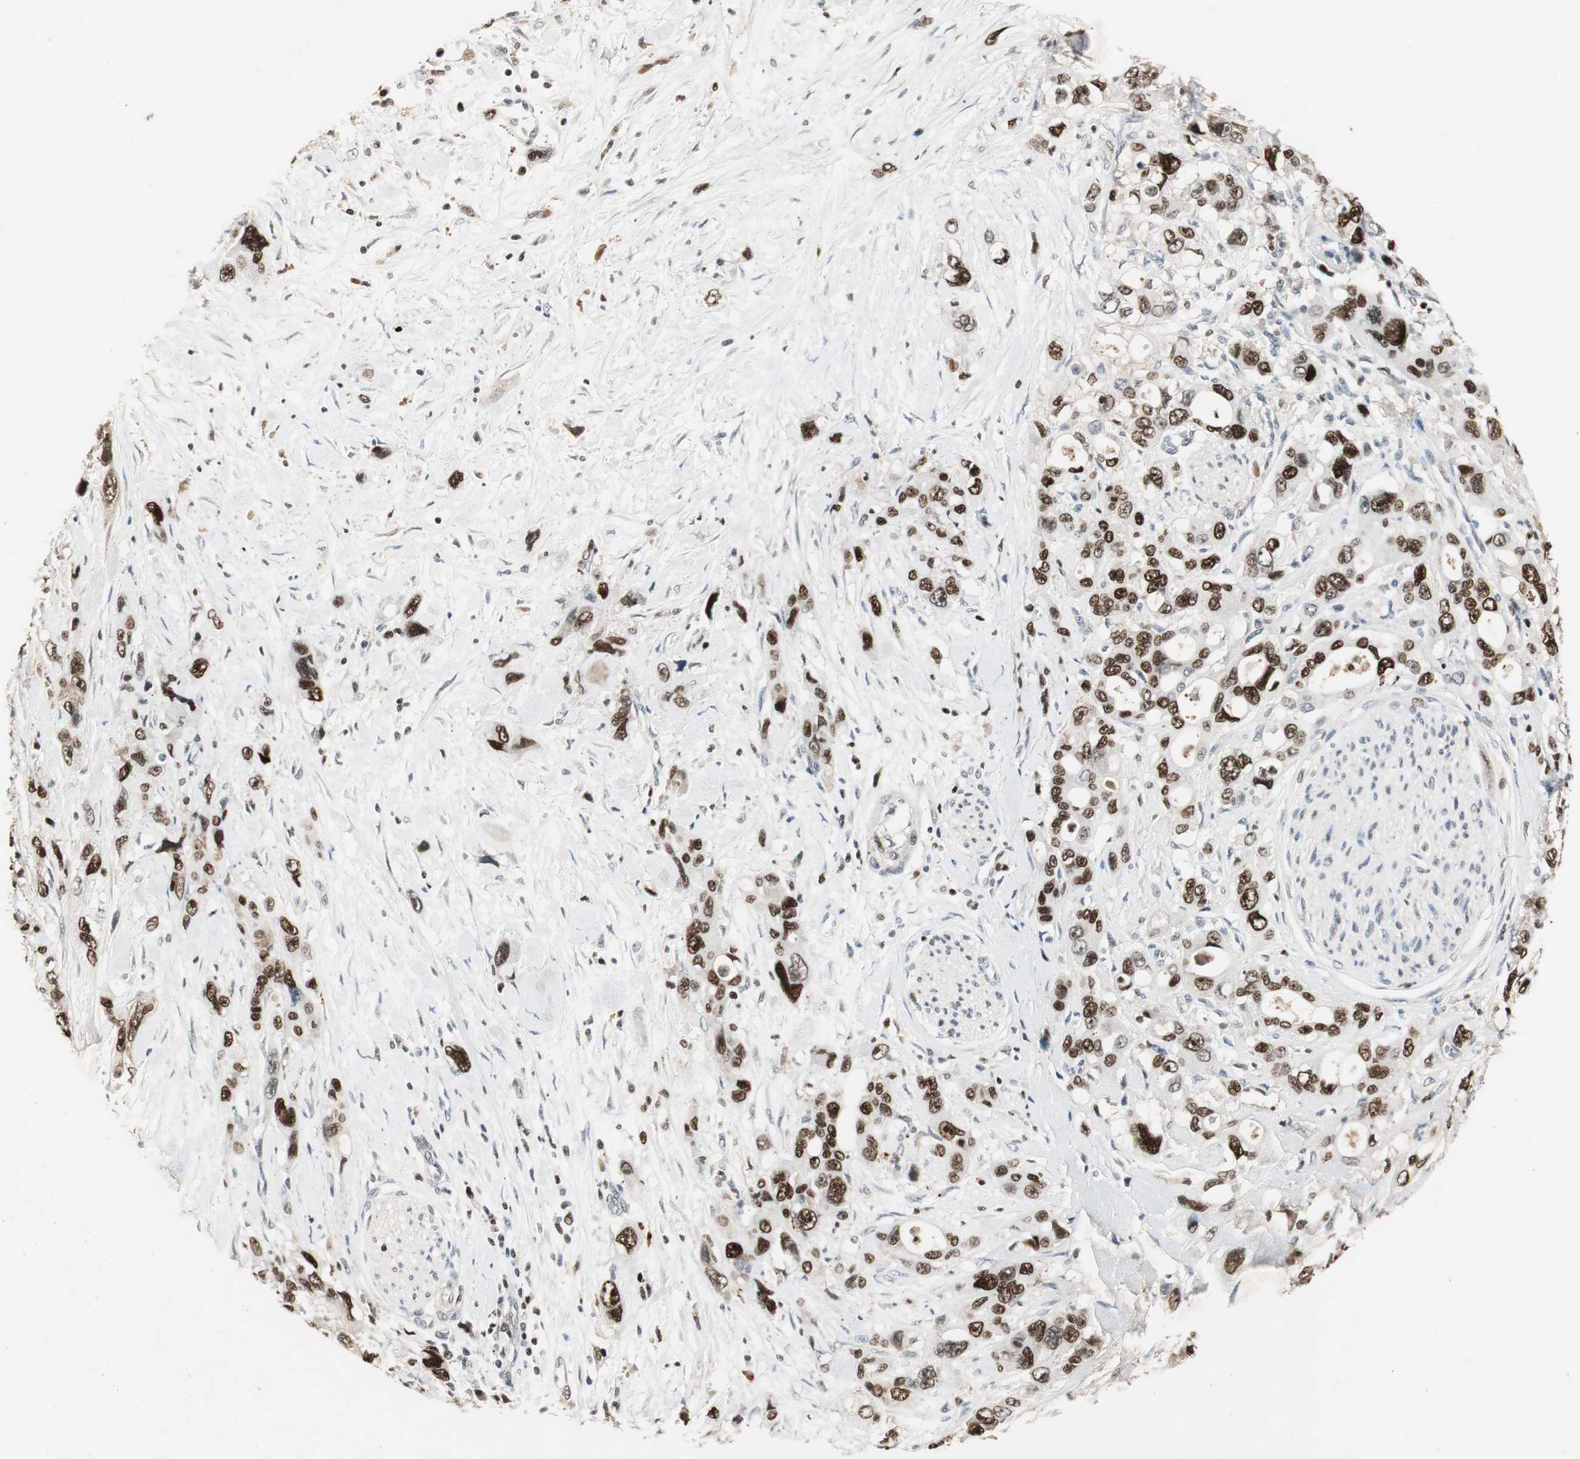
{"staining": {"intensity": "strong", "quantity": ">75%", "location": "nuclear"}, "tissue": "pancreatic cancer", "cell_type": "Tumor cells", "image_type": "cancer", "snomed": [{"axis": "morphology", "description": "Adenocarcinoma, NOS"}, {"axis": "topography", "description": "Pancreas"}], "caption": "IHC (DAB) staining of human pancreatic adenocarcinoma demonstrates strong nuclear protein expression in approximately >75% of tumor cells.", "gene": "FEN1", "patient": {"sex": "male", "age": 46}}